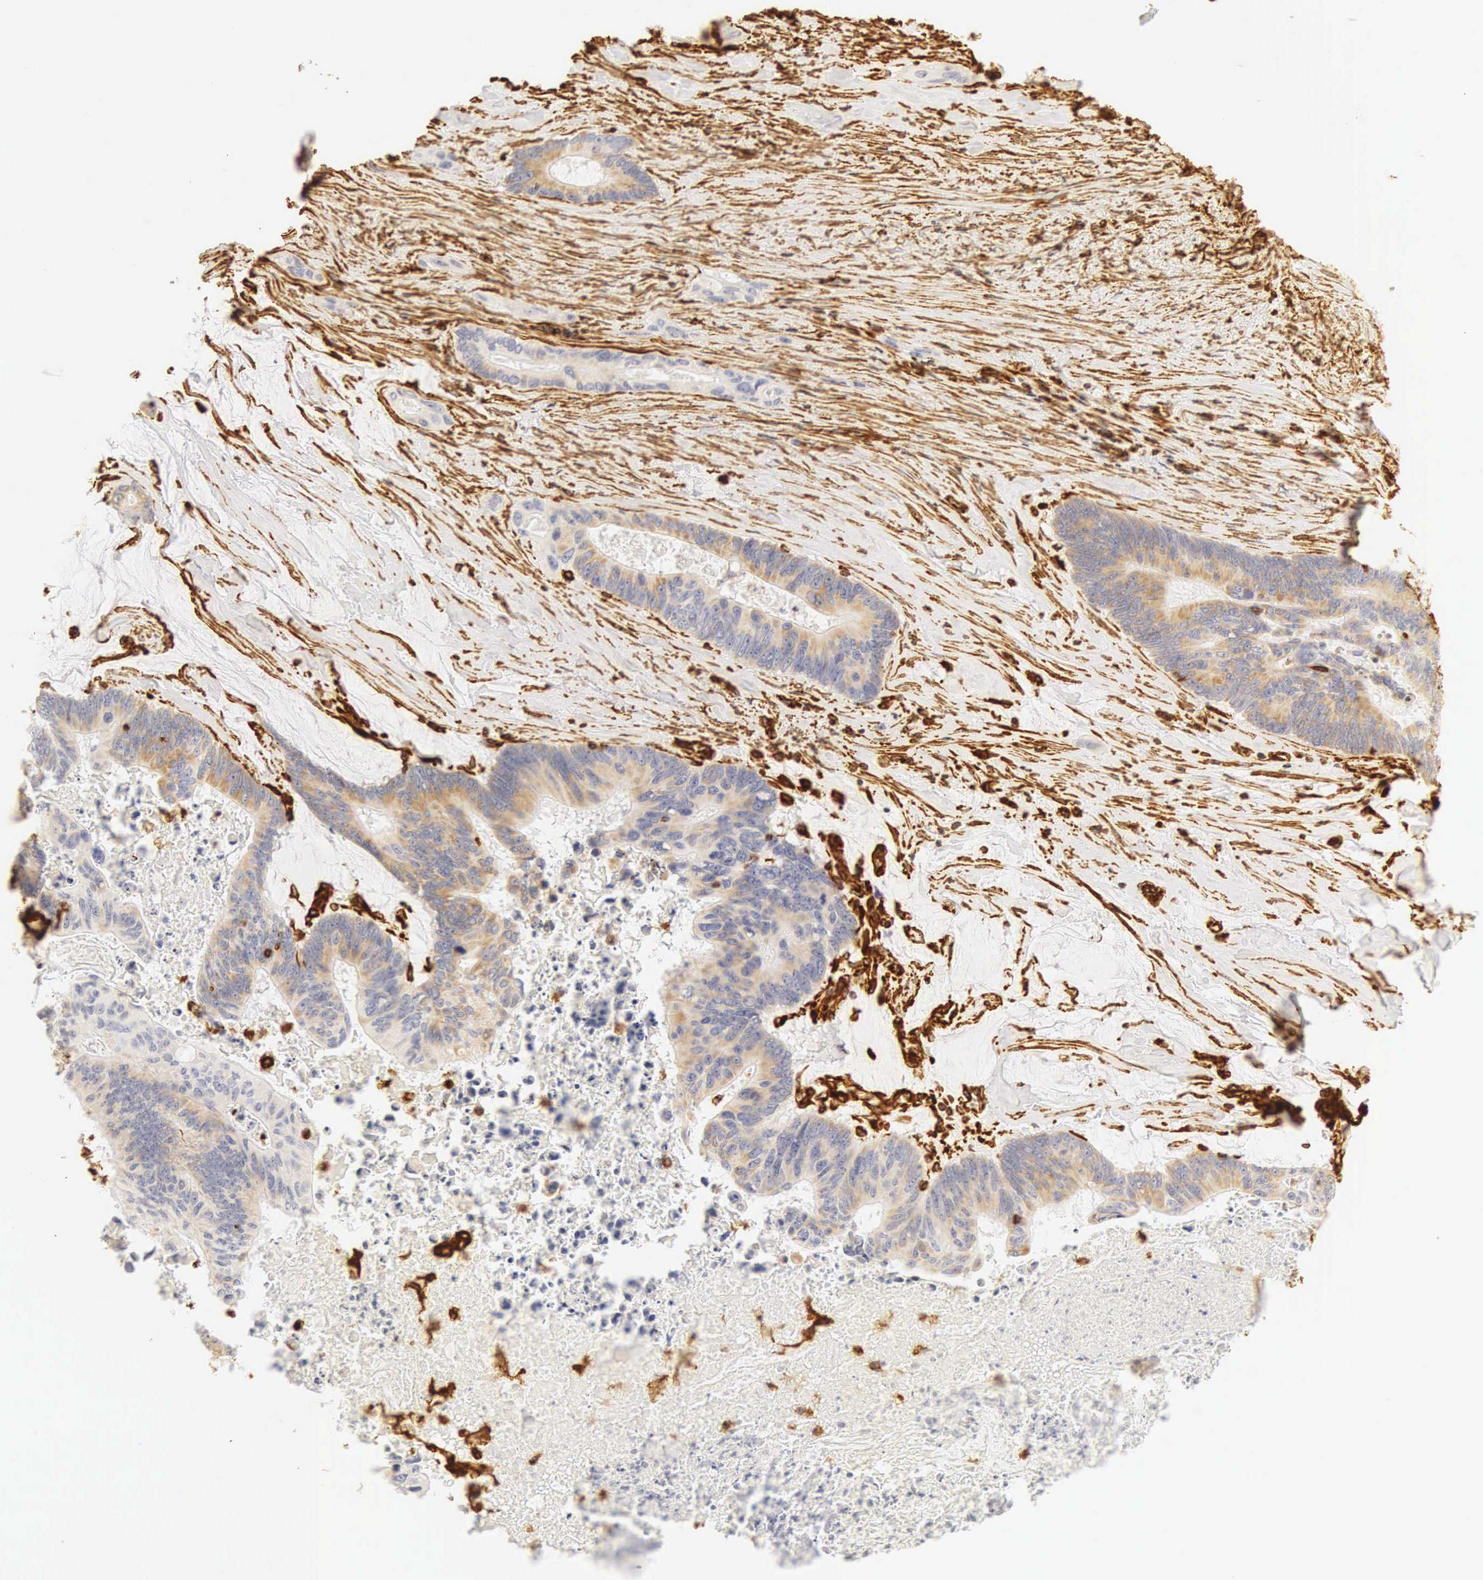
{"staining": {"intensity": "weak", "quantity": "25%-75%", "location": "cytoplasmic/membranous"}, "tissue": "colorectal cancer", "cell_type": "Tumor cells", "image_type": "cancer", "snomed": [{"axis": "morphology", "description": "Adenocarcinoma, NOS"}, {"axis": "topography", "description": "Colon"}], "caption": "A histopathology image of human colorectal cancer (adenocarcinoma) stained for a protein displays weak cytoplasmic/membranous brown staining in tumor cells.", "gene": "VIM", "patient": {"sex": "male", "age": 65}}